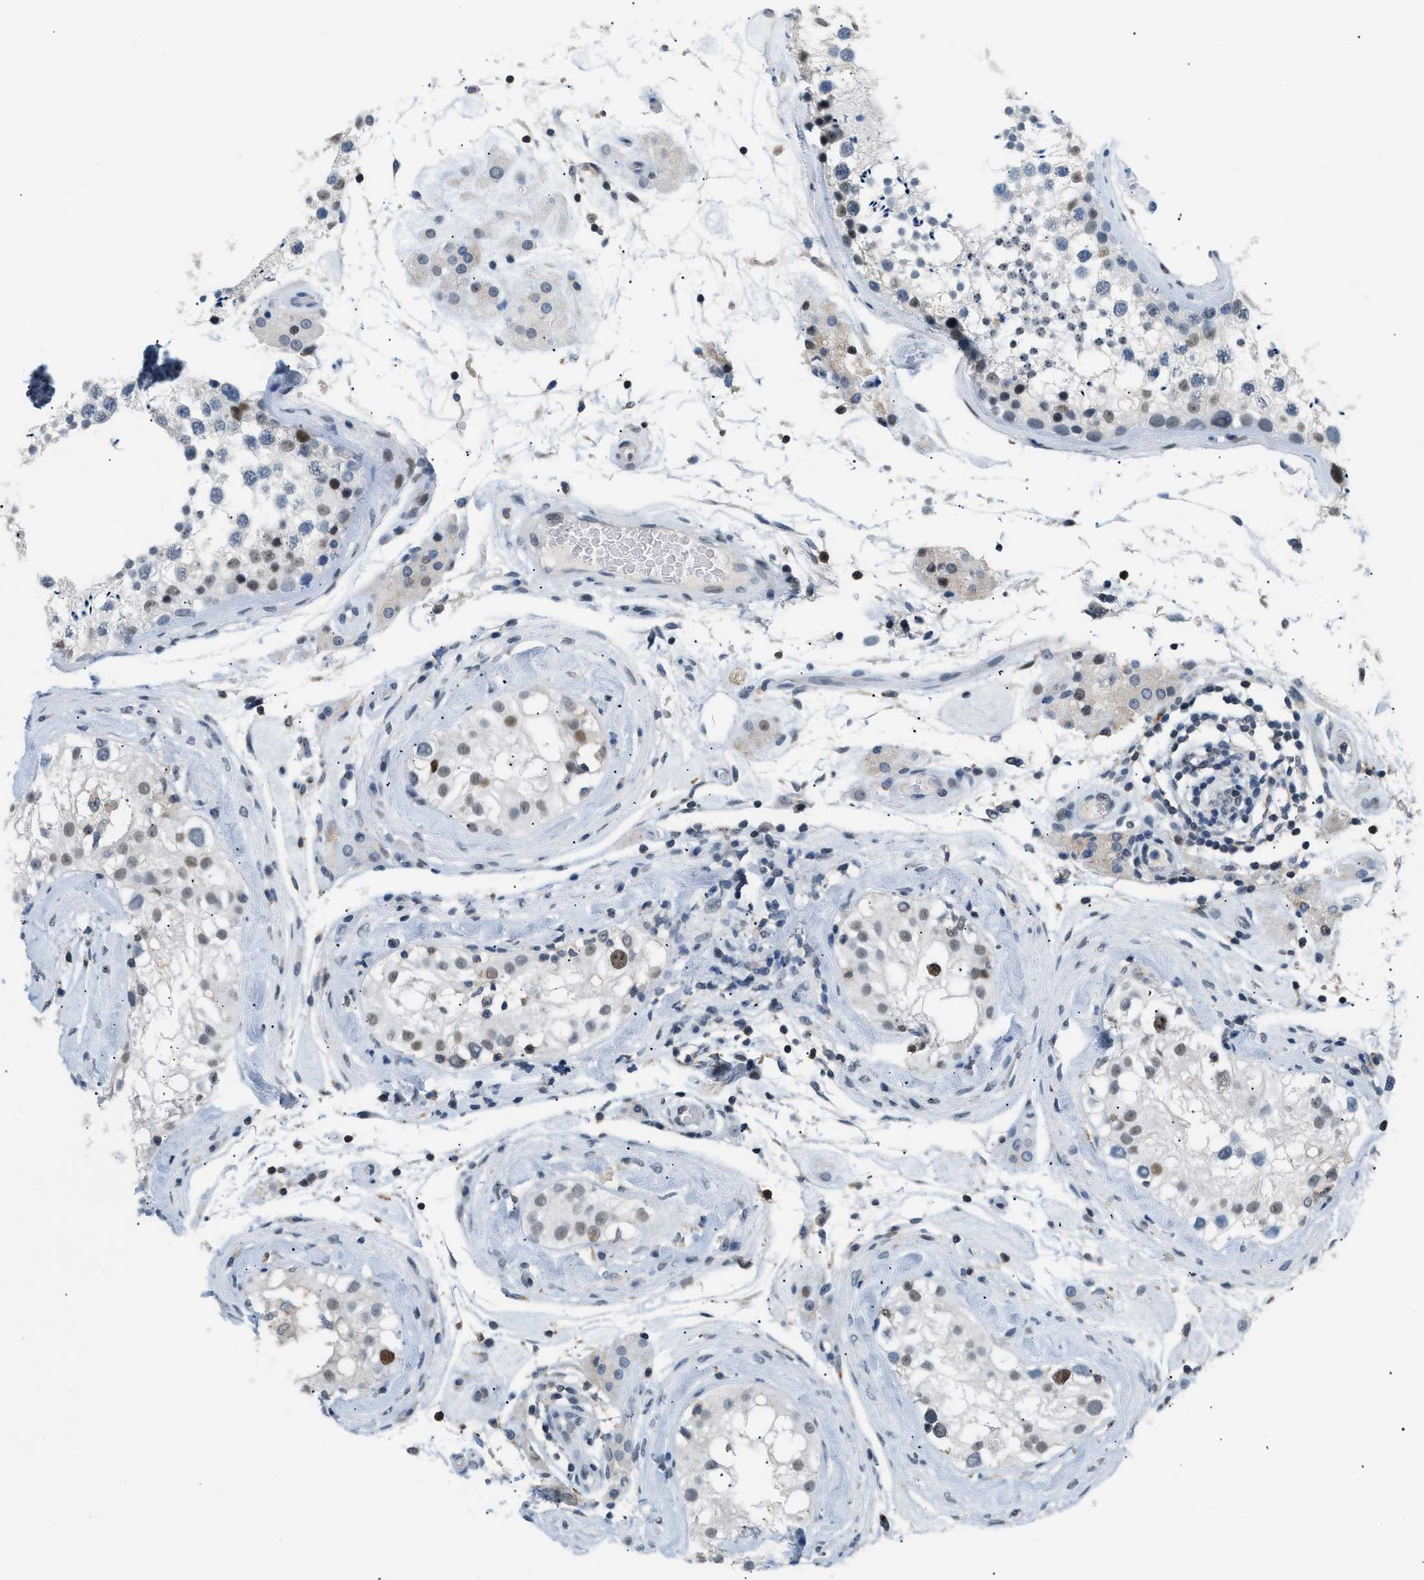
{"staining": {"intensity": "weak", "quantity": "<25%", "location": "nuclear"}, "tissue": "testis", "cell_type": "Cells in seminiferous ducts", "image_type": "normal", "snomed": [{"axis": "morphology", "description": "Normal tissue, NOS"}, {"axis": "topography", "description": "Testis"}], "caption": "This is a photomicrograph of IHC staining of normal testis, which shows no expression in cells in seminiferous ducts. Brightfield microscopy of immunohistochemistry (IHC) stained with DAB (3,3'-diaminobenzidine) (brown) and hematoxylin (blue), captured at high magnification.", "gene": "KCNC3", "patient": {"sex": "male", "age": 46}}